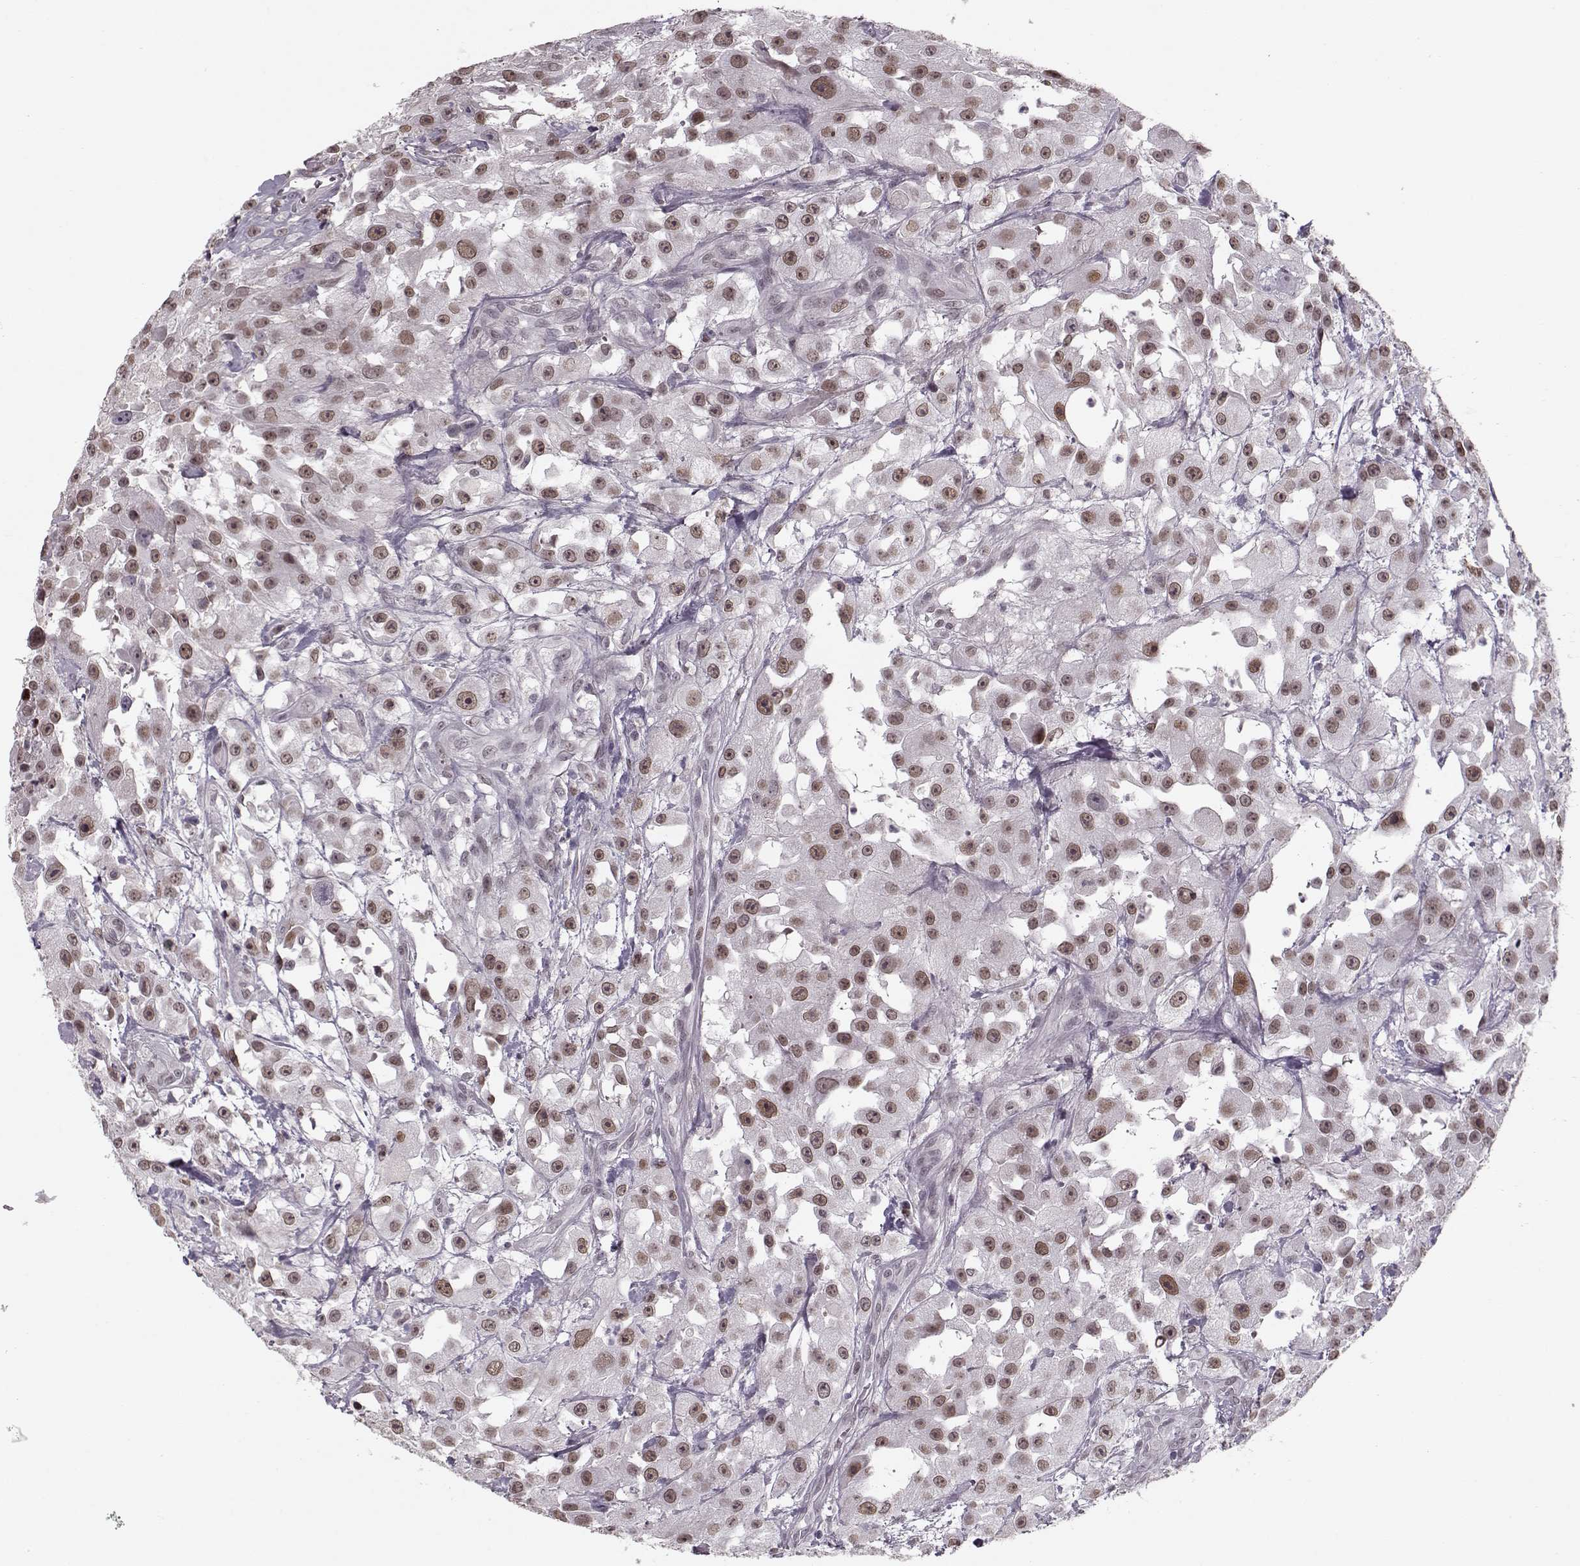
{"staining": {"intensity": "moderate", "quantity": ">75%", "location": "nuclear"}, "tissue": "urothelial cancer", "cell_type": "Tumor cells", "image_type": "cancer", "snomed": [{"axis": "morphology", "description": "Urothelial carcinoma, High grade"}, {"axis": "topography", "description": "Urinary bladder"}], "caption": "Urothelial carcinoma (high-grade) stained for a protein (brown) reveals moderate nuclear positive expression in about >75% of tumor cells.", "gene": "DNAI3", "patient": {"sex": "male", "age": 79}}